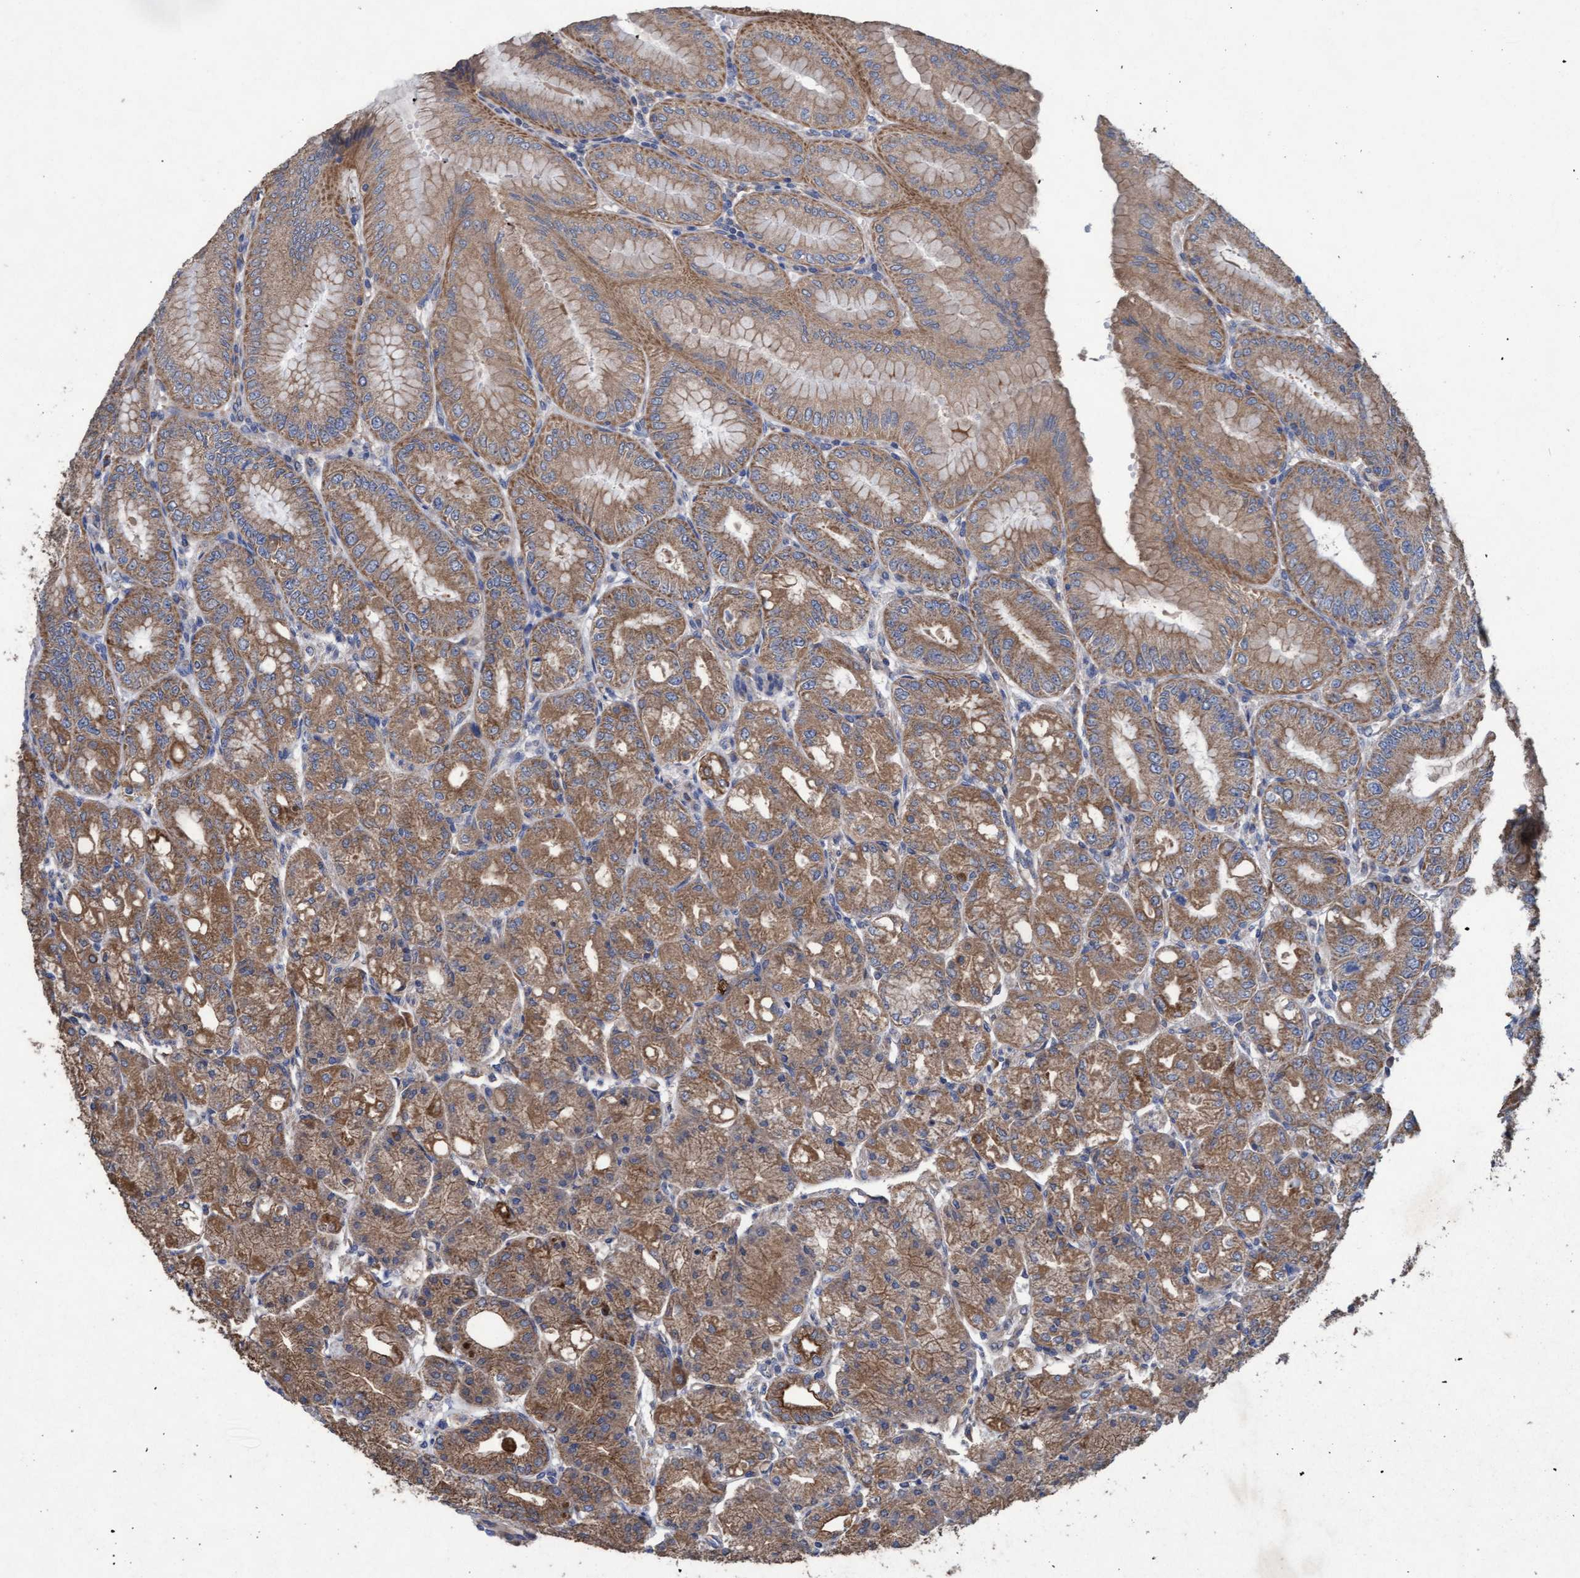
{"staining": {"intensity": "moderate", "quantity": ">75%", "location": "cytoplasmic/membranous"}, "tissue": "stomach", "cell_type": "Glandular cells", "image_type": "normal", "snomed": [{"axis": "morphology", "description": "Normal tissue, NOS"}, {"axis": "topography", "description": "Stomach, lower"}], "caption": "A brown stain highlights moderate cytoplasmic/membranous positivity of a protein in glandular cells of normal stomach. (IHC, brightfield microscopy, high magnification).", "gene": "MRPL38", "patient": {"sex": "male", "age": 71}}